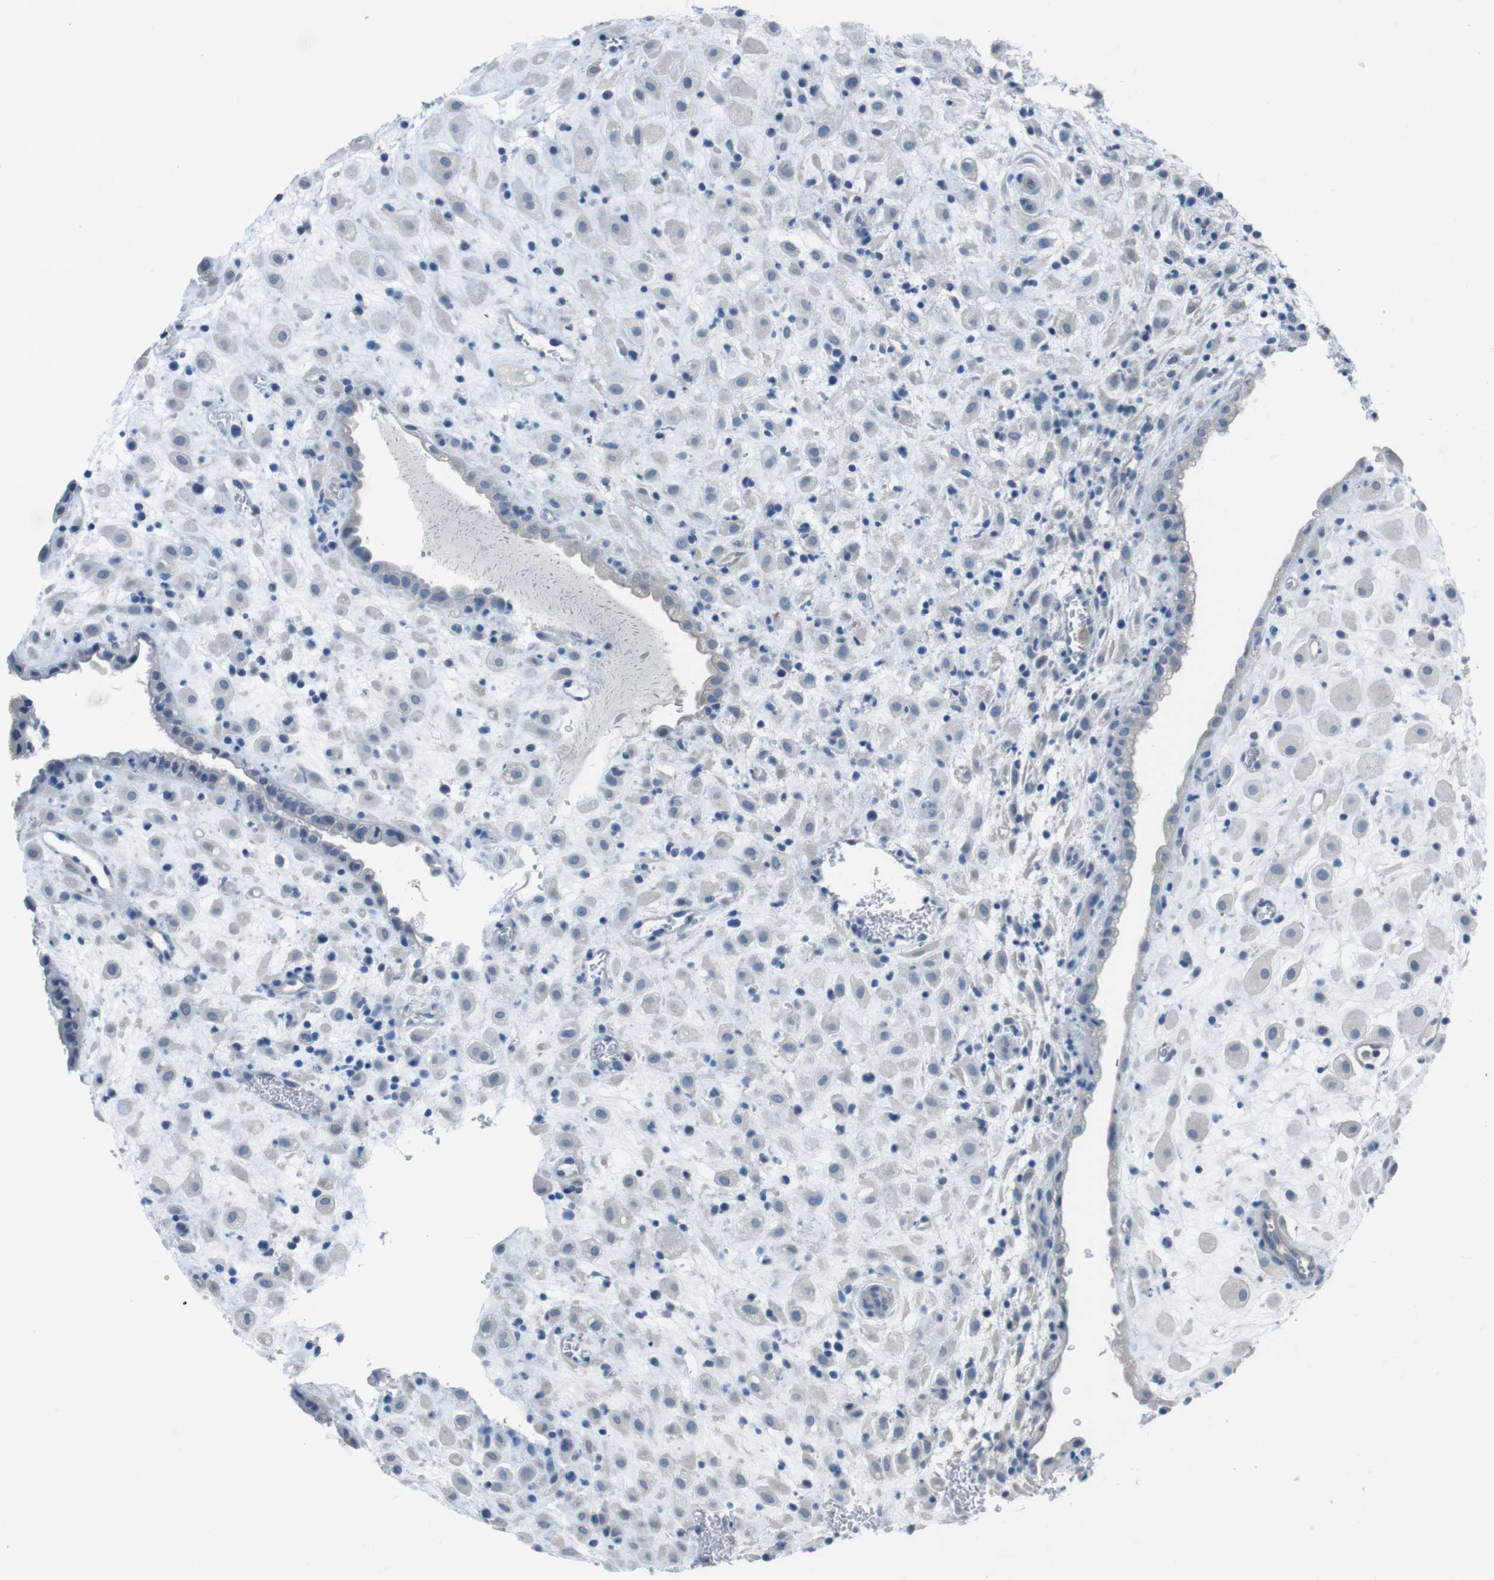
{"staining": {"intensity": "negative", "quantity": "none", "location": "none"}, "tissue": "placenta", "cell_type": "Decidual cells", "image_type": "normal", "snomed": [{"axis": "morphology", "description": "Normal tissue, NOS"}, {"axis": "topography", "description": "Placenta"}], "caption": "High power microscopy photomicrograph of an IHC photomicrograph of normal placenta, revealing no significant positivity in decidual cells.", "gene": "CYP2C19", "patient": {"sex": "female", "age": 35}}